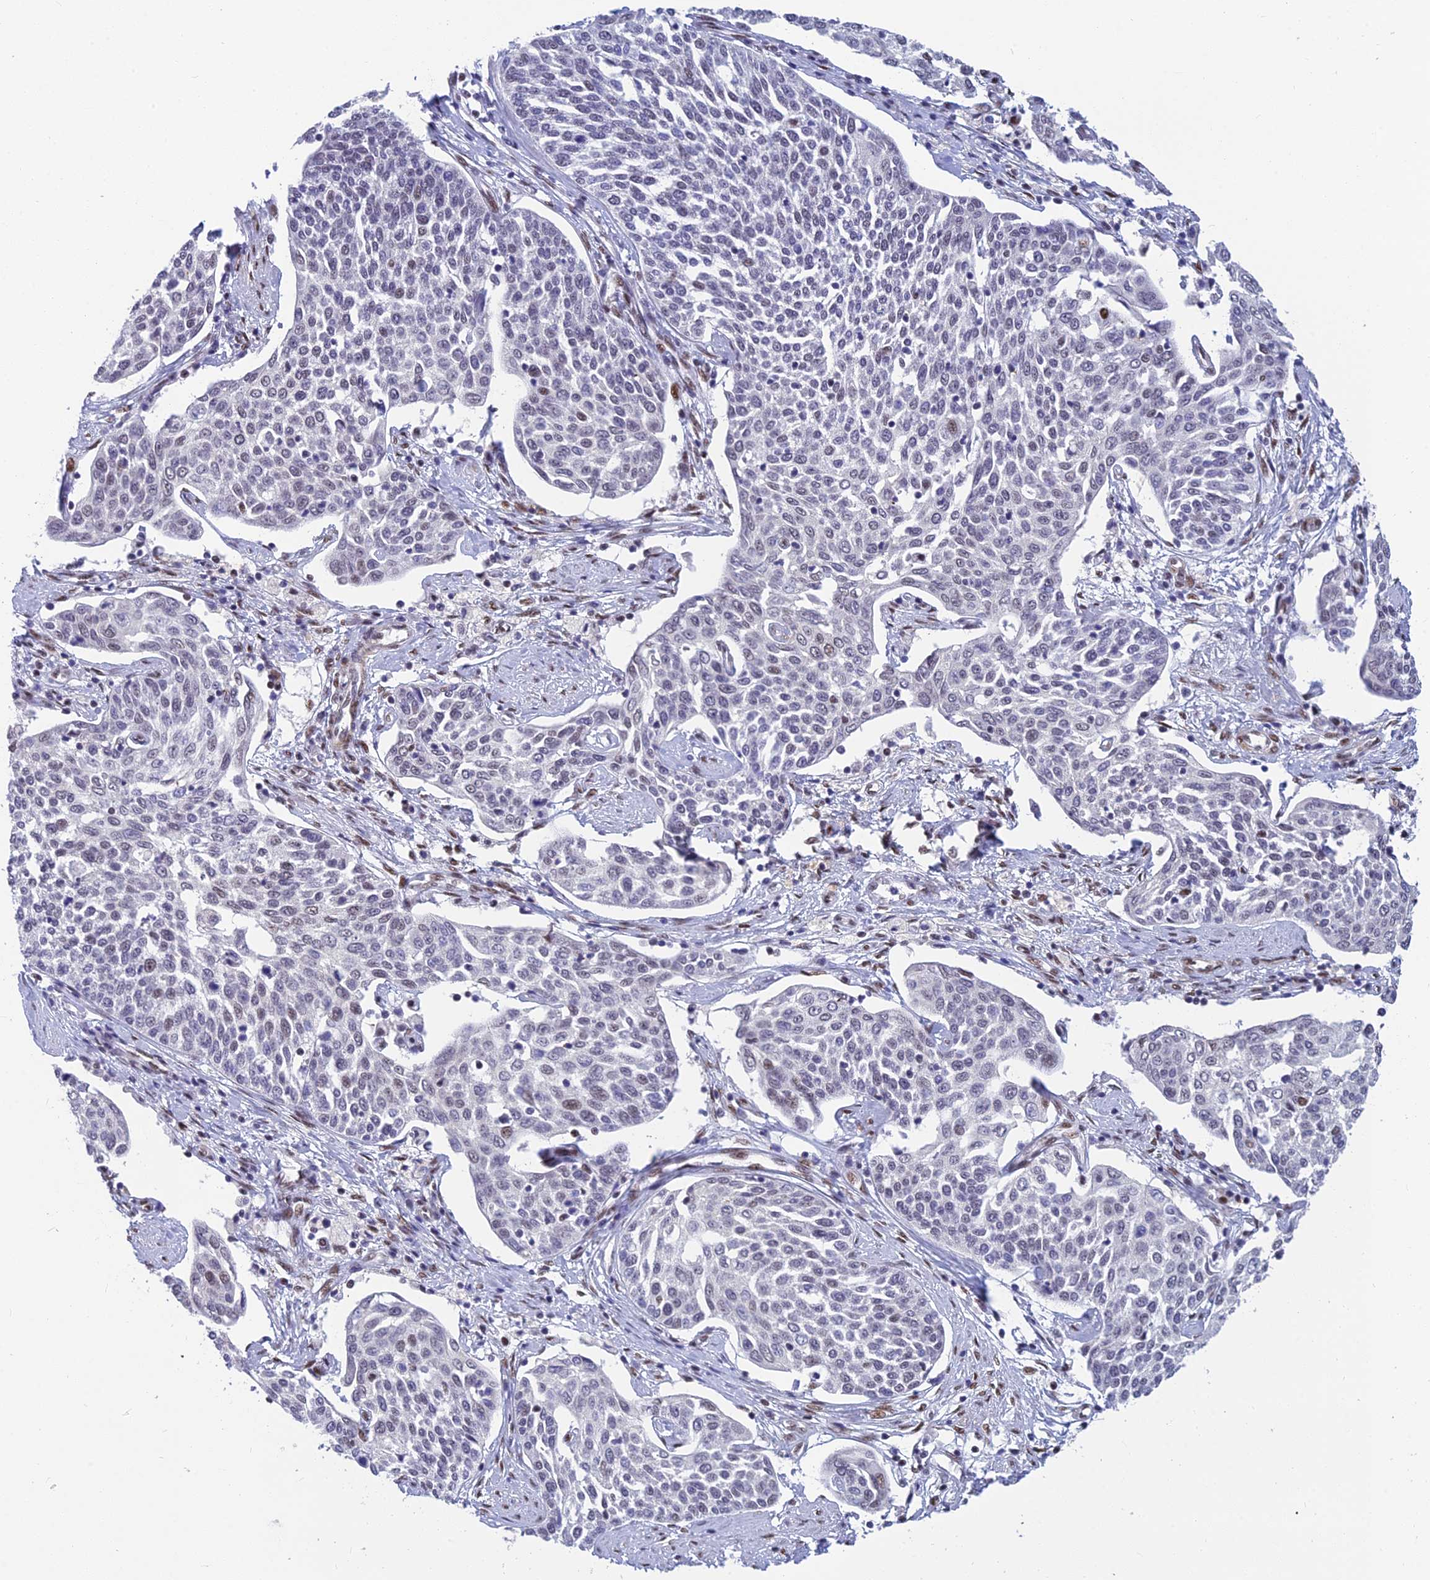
{"staining": {"intensity": "negative", "quantity": "none", "location": "none"}, "tissue": "cervical cancer", "cell_type": "Tumor cells", "image_type": "cancer", "snomed": [{"axis": "morphology", "description": "Squamous cell carcinoma, NOS"}, {"axis": "topography", "description": "Cervix"}], "caption": "The immunohistochemistry micrograph has no significant expression in tumor cells of cervical squamous cell carcinoma tissue.", "gene": "CLK4", "patient": {"sex": "female", "age": 34}}